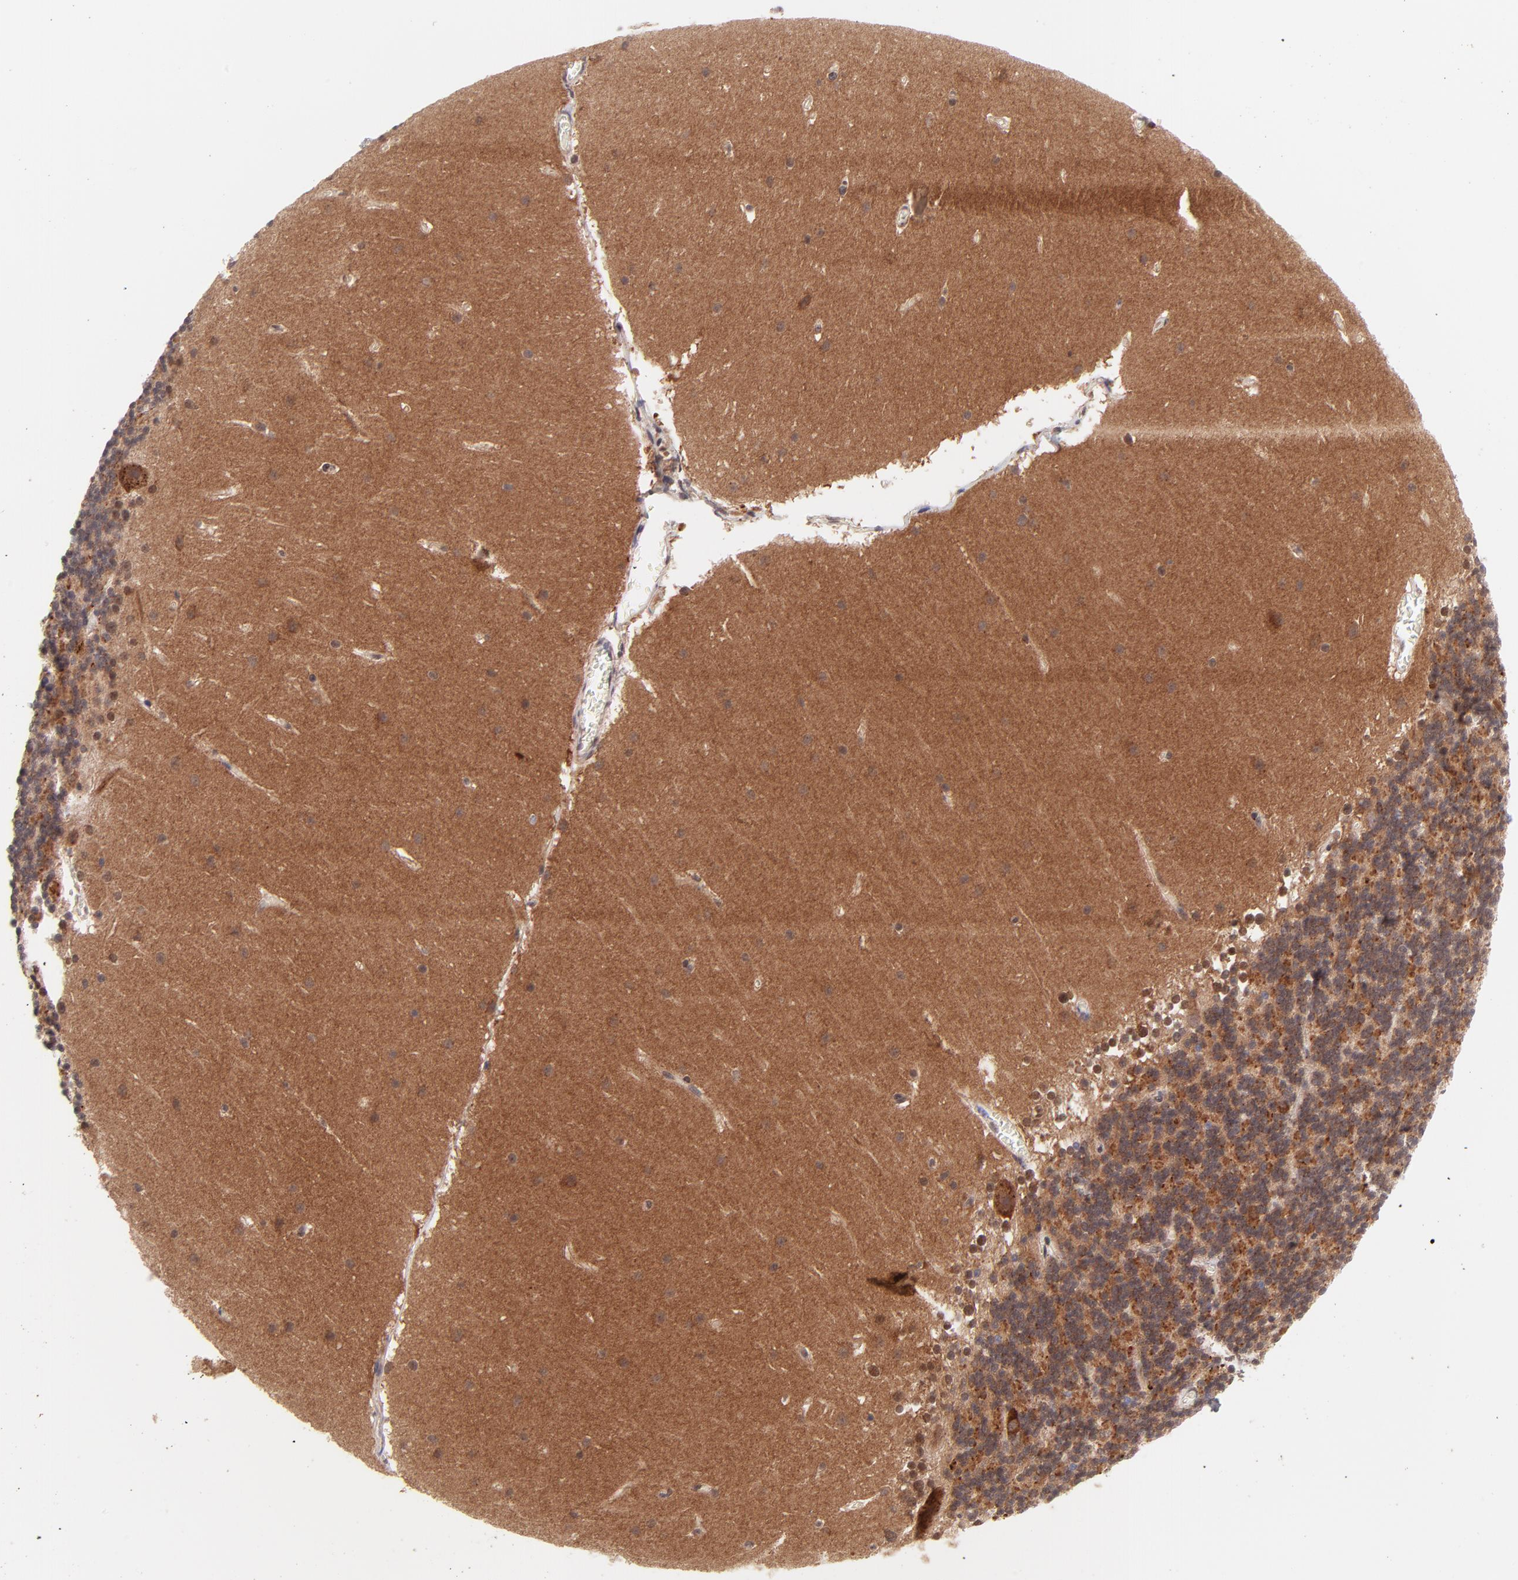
{"staining": {"intensity": "weak", "quantity": "25%-75%", "location": "nuclear"}, "tissue": "cerebellum", "cell_type": "Cells in granular layer", "image_type": "normal", "snomed": [{"axis": "morphology", "description": "Normal tissue, NOS"}, {"axis": "topography", "description": "Cerebellum"}], "caption": "Approximately 25%-75% of cells in granular layer in normal human cerebellum display weak nuclear protein positivity as visualized by brown immunohistochemical staining.", "gene": "MED12", "patient": {"sex": "female", "age": 19}}